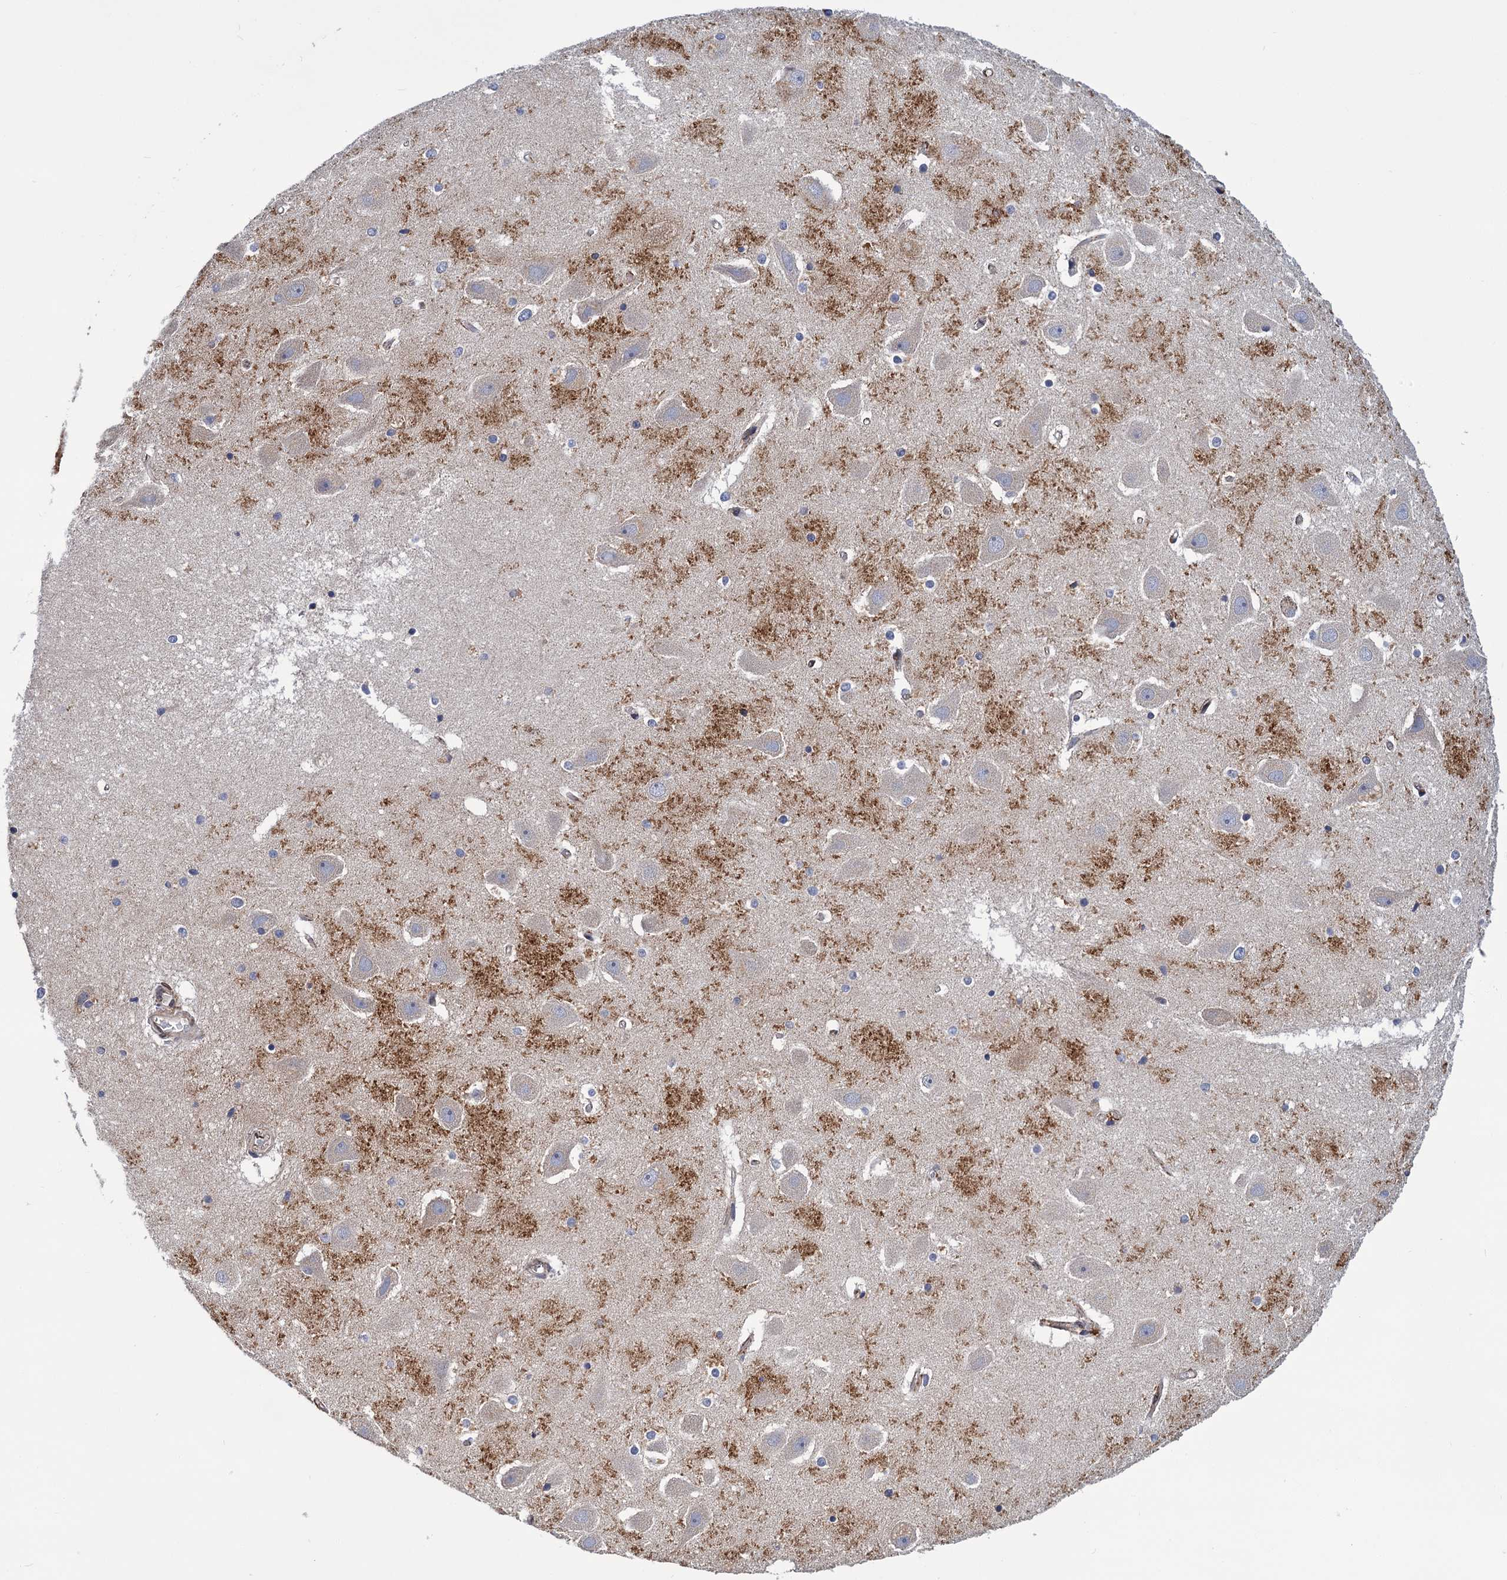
{"staining": {"intensity": "negative", "quantity": "none", "location": "none"}, "tissue": "hippocampus", "cell_type": "Glial cells", "image_type": "normal", "snomed": [{"axis": "morphology", "description": "Normal tissue, NOS"}, {"axis": "topography", "description": "Hippocampus"}], "caption": "DAB (3,3'-diaminobenzidine) immunohistochemical staining of unremarkable human hippocampus demonstrates no significant staining in glial cells.", "gene": "SUPV3L1", "patient": {"sex": "female", "age": 52}}